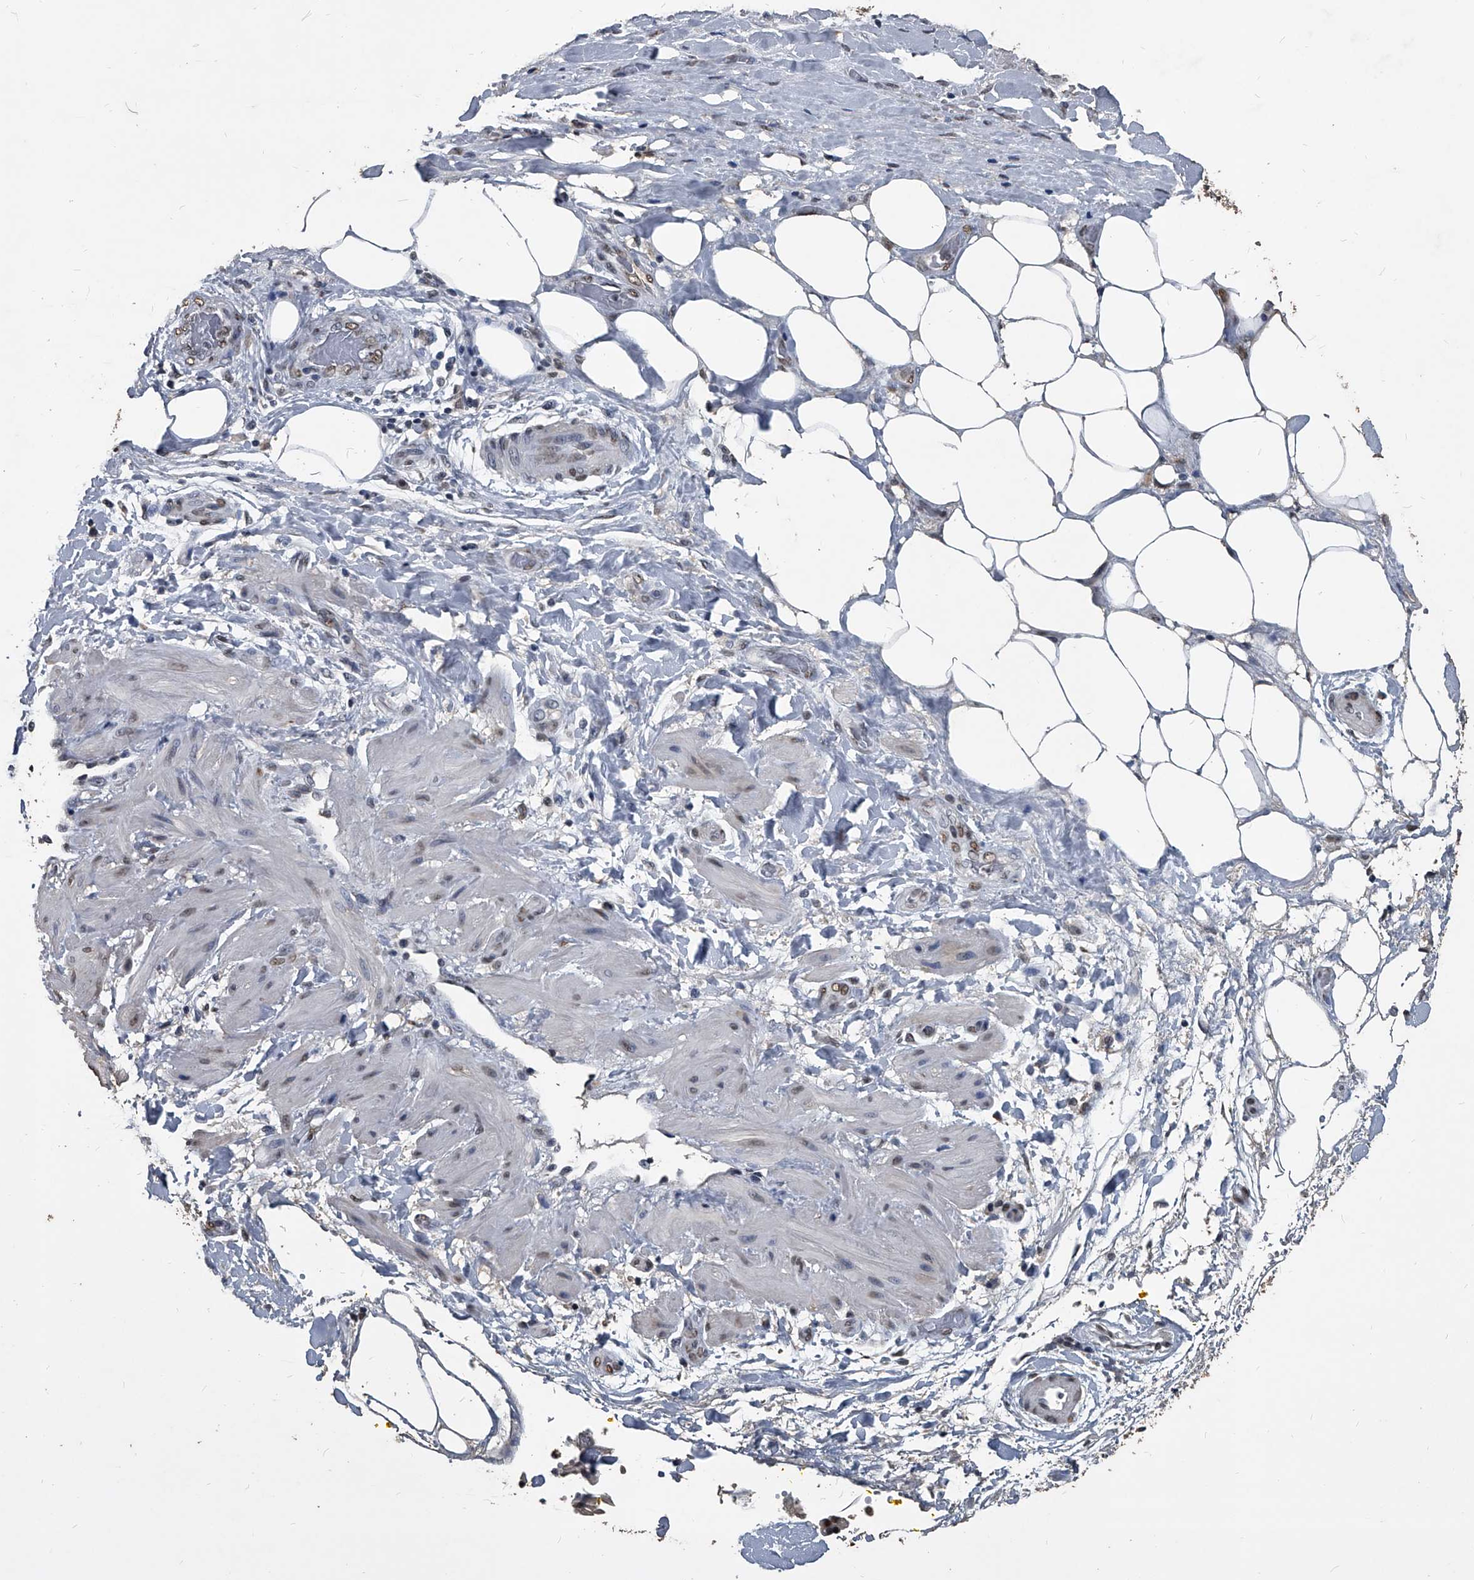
{"staining": {"intensity": "weak", "quantity": ">75%", "location": "nuclear"}, "tissue": "pancreatic cancer", "cell_type": "Tumor cells", "image_type": "cancer", "snomed": [{"axis": "morphology", "description": "Adenocarcinoma, NOS"}, {"axis": "topography", "description": "Pancreas"}], "caption": "Tumor cells demonstrate low levels of weak nuclear staining in approximately >75% of cells in human pancreatic cancer.", "gene": "MATR3", "patient": {"sex": "male", "age": 70}}